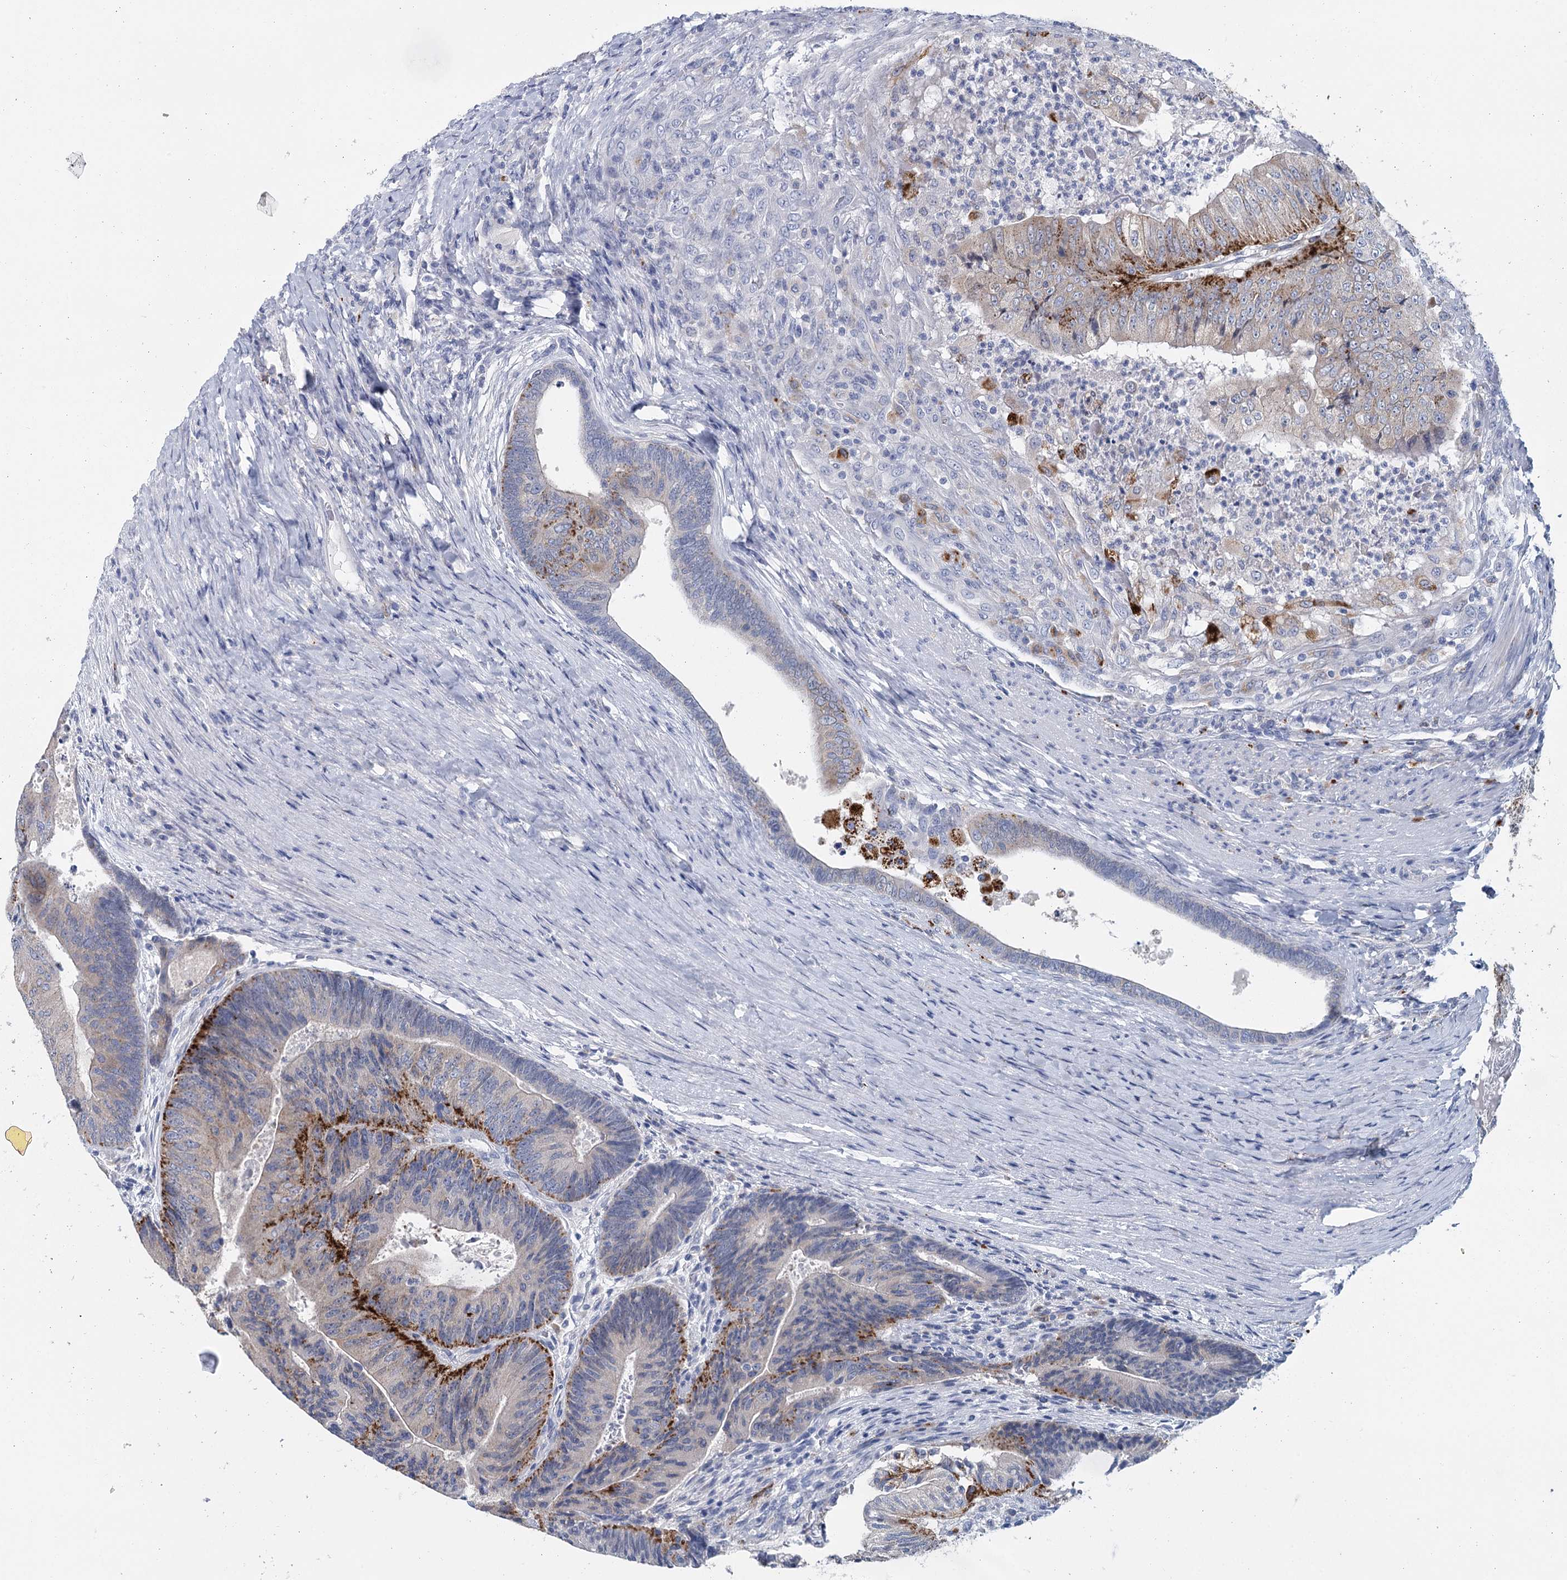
{"staining": {"intensity": "strong", "quantity": "25%-75%", "location": "cytoplasmic/membranous"}, "tissue": "colorectal cancer", "cell_type": "Tumor cells", "image_type": "cancer", "snomed": [{"axis": "morphology", "description": "Adenocarcinoma, NOS"}, {"axis": "topography", "description": "Colon"}], "caption": "Adenocarcinoma (colorectal) stained with DAB (3,3'-diaminobenzidine) immunohistochemistry (IHC) exhibits high levels of strong cytoplasmic/membranous positivity in approximately 25%-75% of tumor cells.", "gene": "METTL7B", "patient": {"sex": "female", "age": 67}}